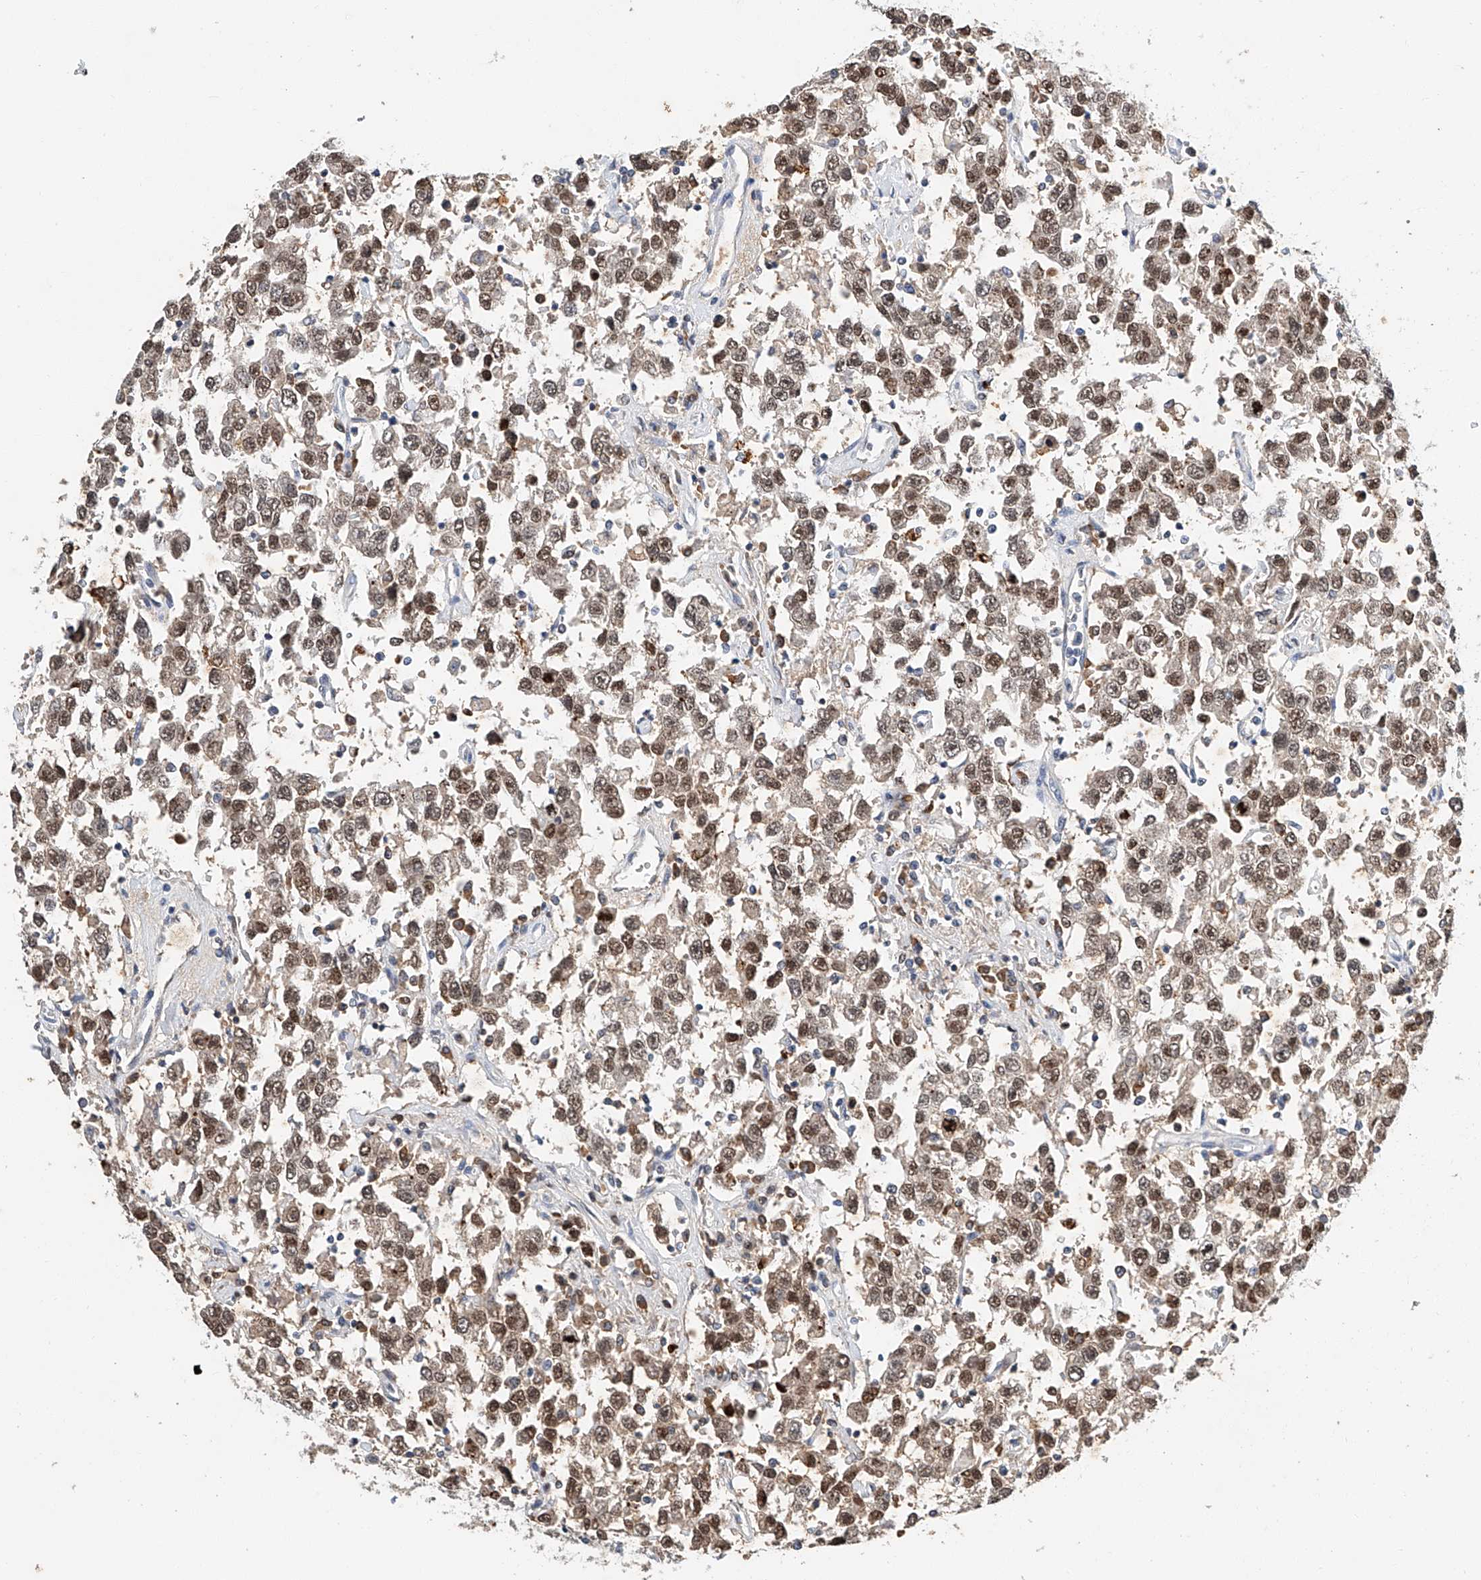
{"staining": {"intensity": "moderate", "quantity": ">75%", "location": "nuclear"}, "tissue": "testis cancer", "cell_type": "Tumor cells", "image_type": "cancer", "snomed": [{"axis": "morphology", "description": "Seminoma, NOS"}, {"axis": "topography", "description": "Testis"}], "caption": "DAB (3,3'-diaminobenzidine) immunohistochemical staining of human seminoma (testis) shows moderate nuclear protein staining in about >75% of tumor cells. The staining is performed using DAB brown chromogen to label protein expression. The nuclei are counter-stained blue using hematoxylin.", "gene": "CTDP1", "patient": {"sex": "male", "age": 41}}